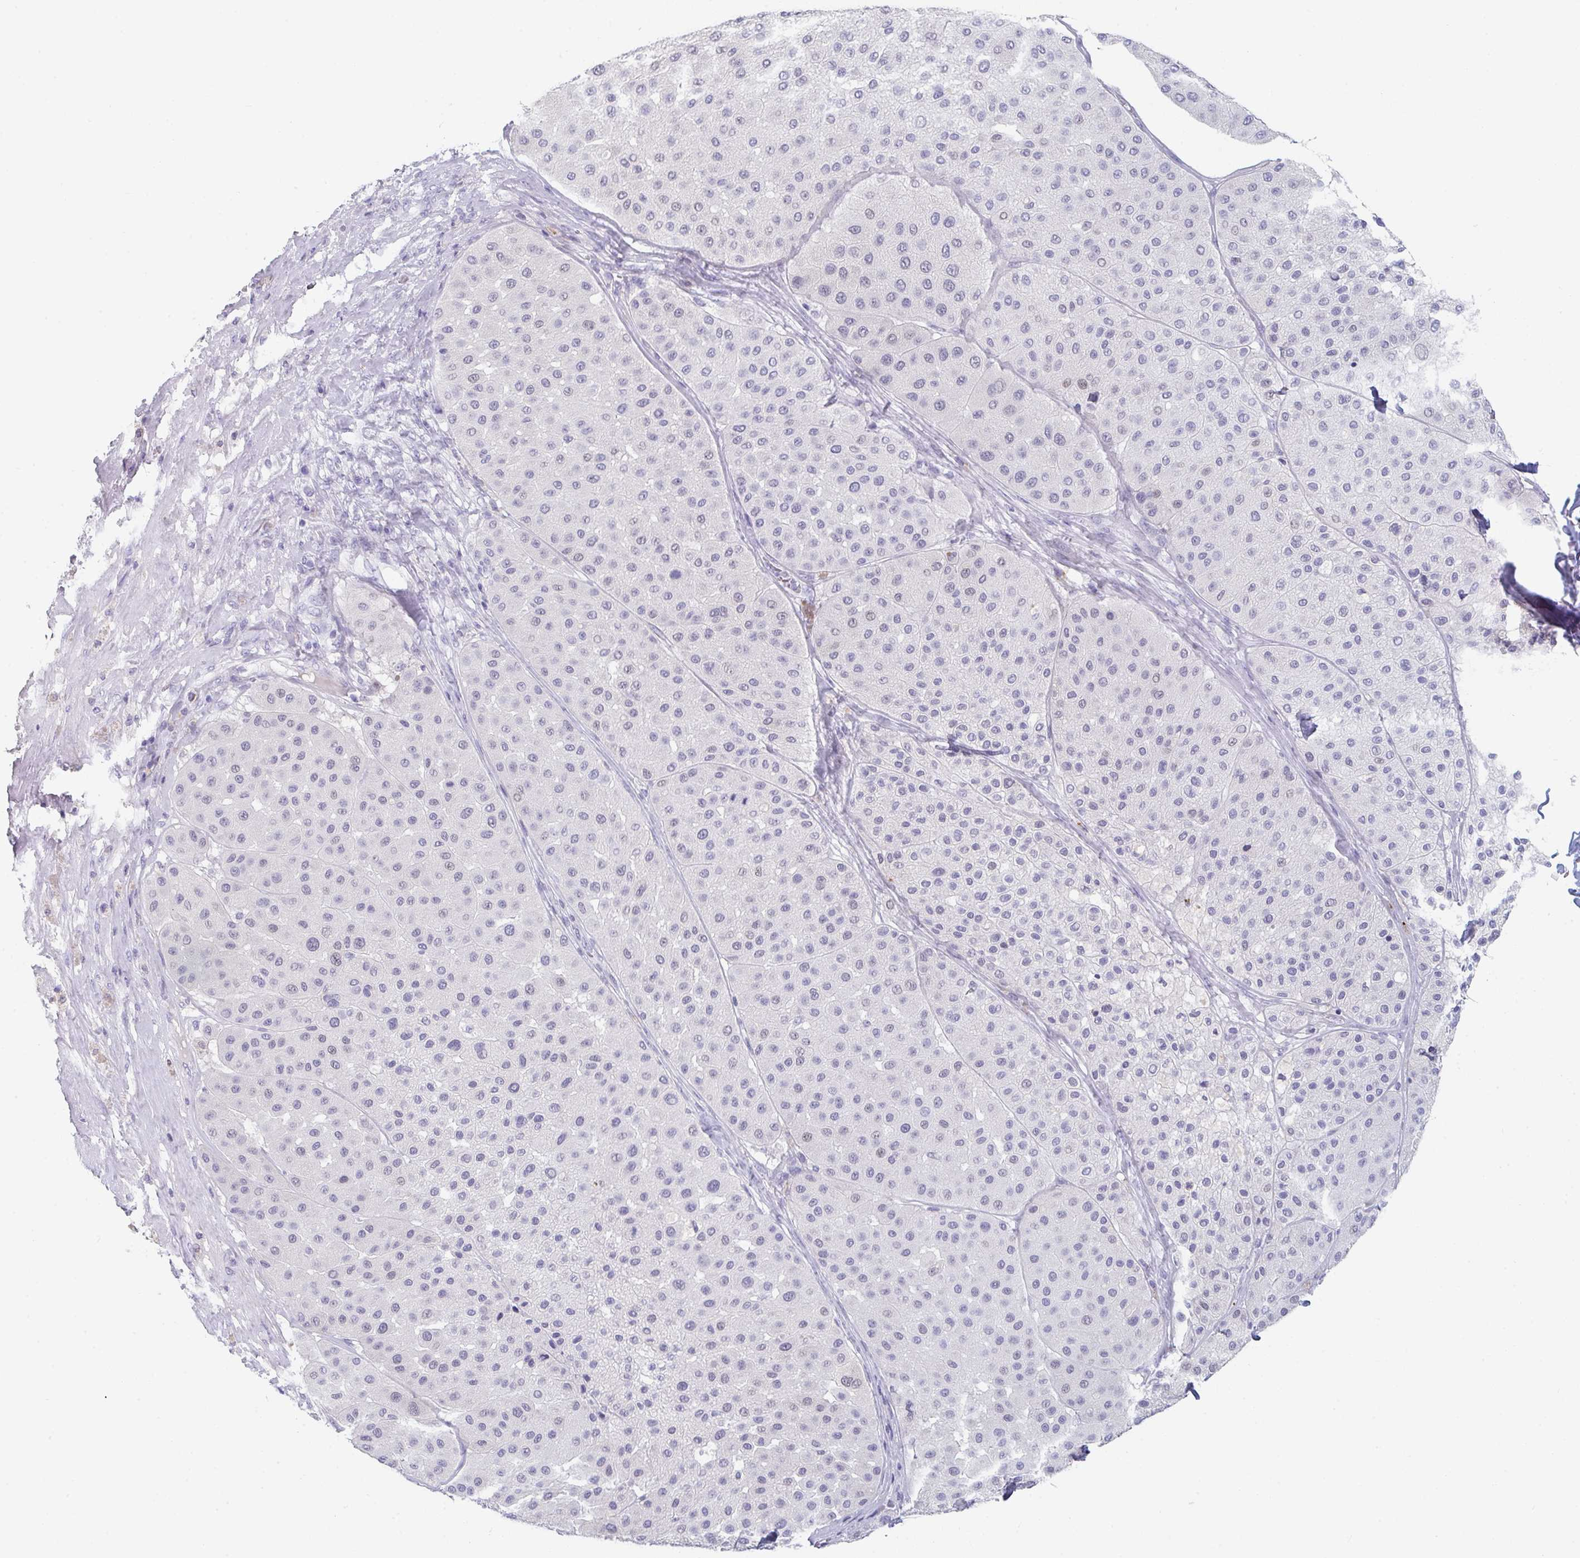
{"staining": {"intensity": "negative", "quantity": "none", "location": "none"}, "tissue": "melanoma", "cell_type": "Tumor cells", "image_type": "cancer", "snomed": [{"axis": "morphology", "description": "Malignant melanoma, Metastatic site"}, {"axis": "topography", "description": "Smooth muscle"}], "caption": "This histopathology image is of malignant melanoma (metastatic site) stained with immunohistochemistry (IHC) to label a protein in brown with the nuclei are counter-stained blue. There is no staining in tumor cells.", "gene": "RUBCN", "patient": {"sex": "male", "age": 41}}